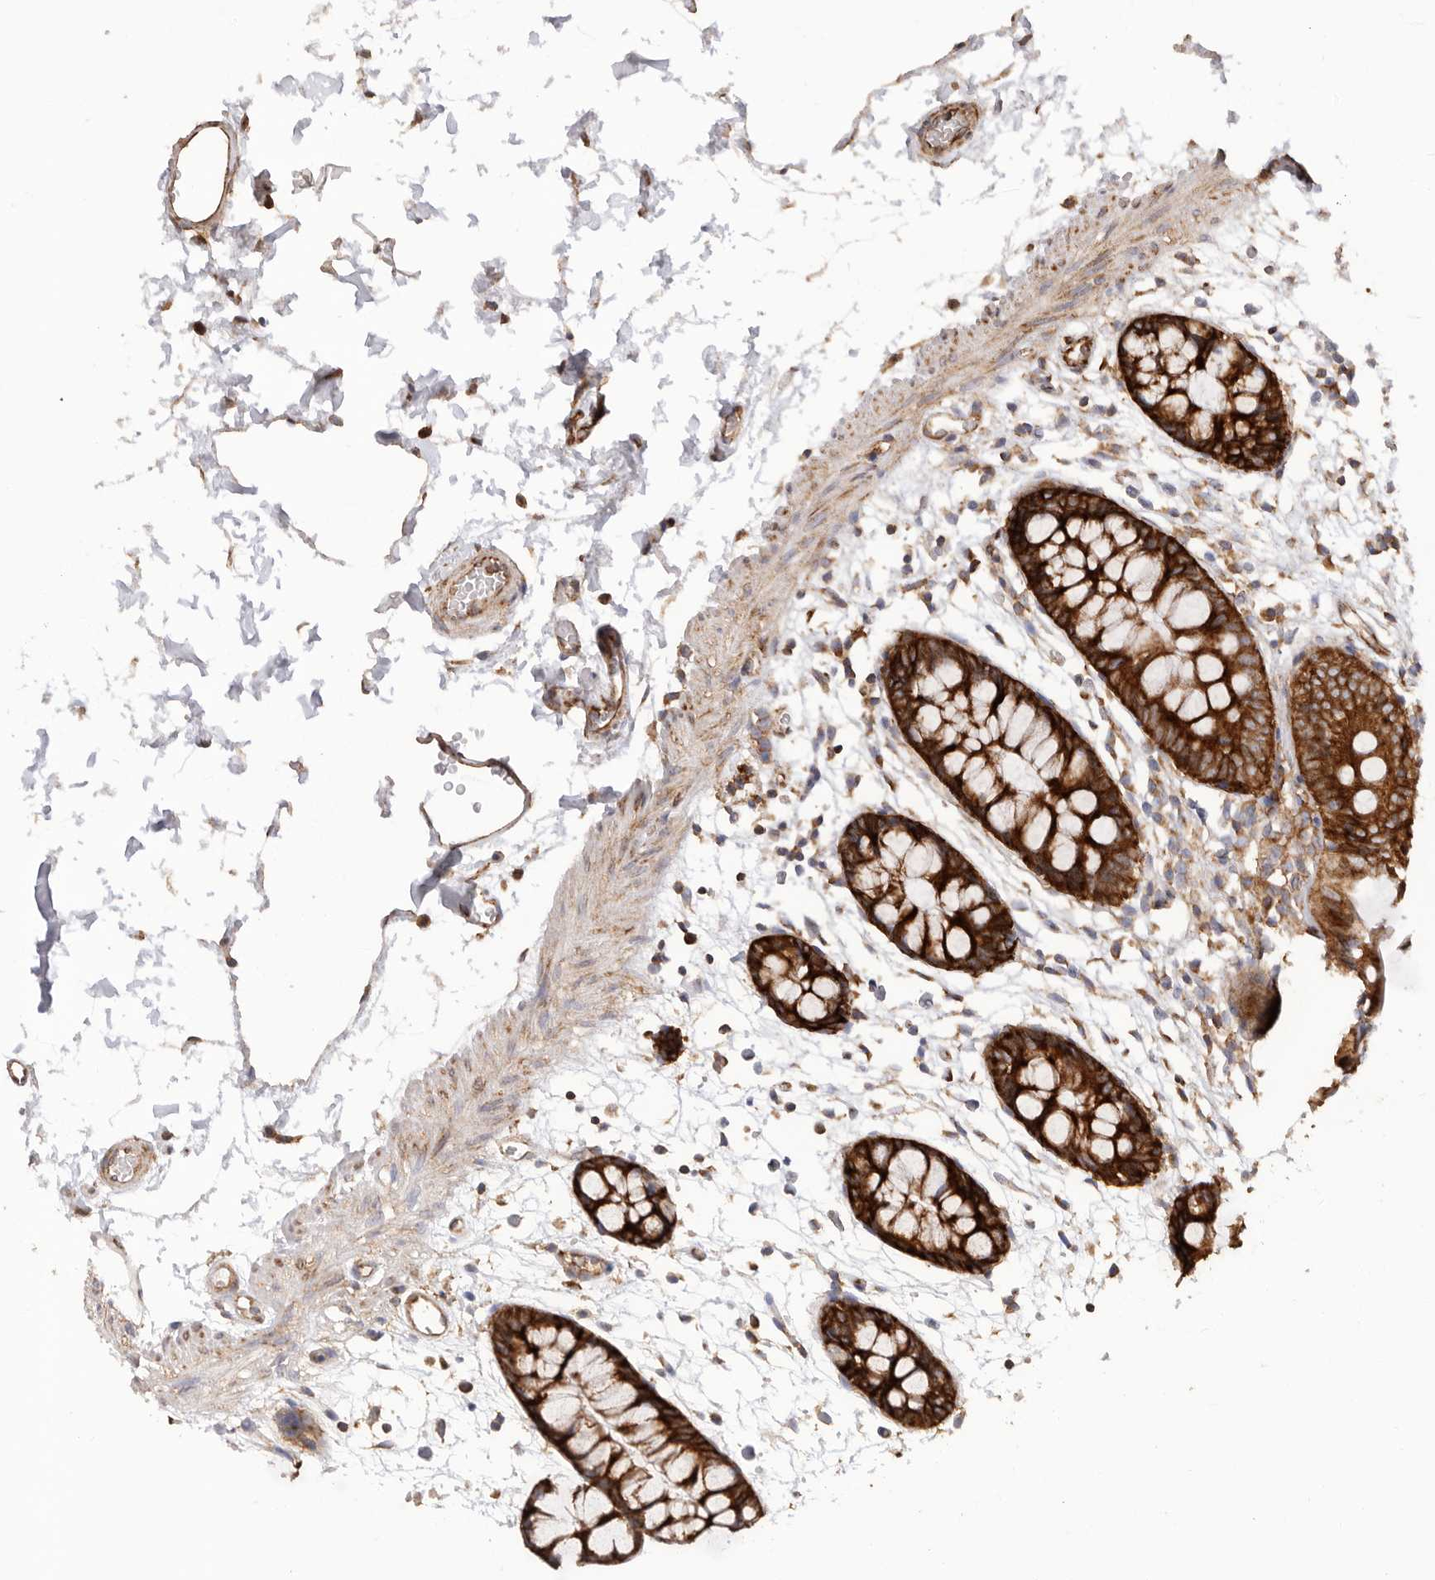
{"staining": {"intensity": "moderate", "quantity": ">75%", "location": "cytoplasmic/membranous"}, "tissue": "colon", "cell_type": "Endothelial cells", "image_type": "normal", "snomed": [{"axis": "morphology", "description": "Normal tissue, NOS"}, {"axis": "topography", "description": "Colon"}], "caption": "Immunohistochemistry (IHC) image of benign colon stained for a protein (brown), which exhibits medium levels of moderate cytoplasmic/membranous positivity in approximately >75% of endothelial cells.", "gene": "SERBP1", "patient": {"sex": "male", "age": 56}}